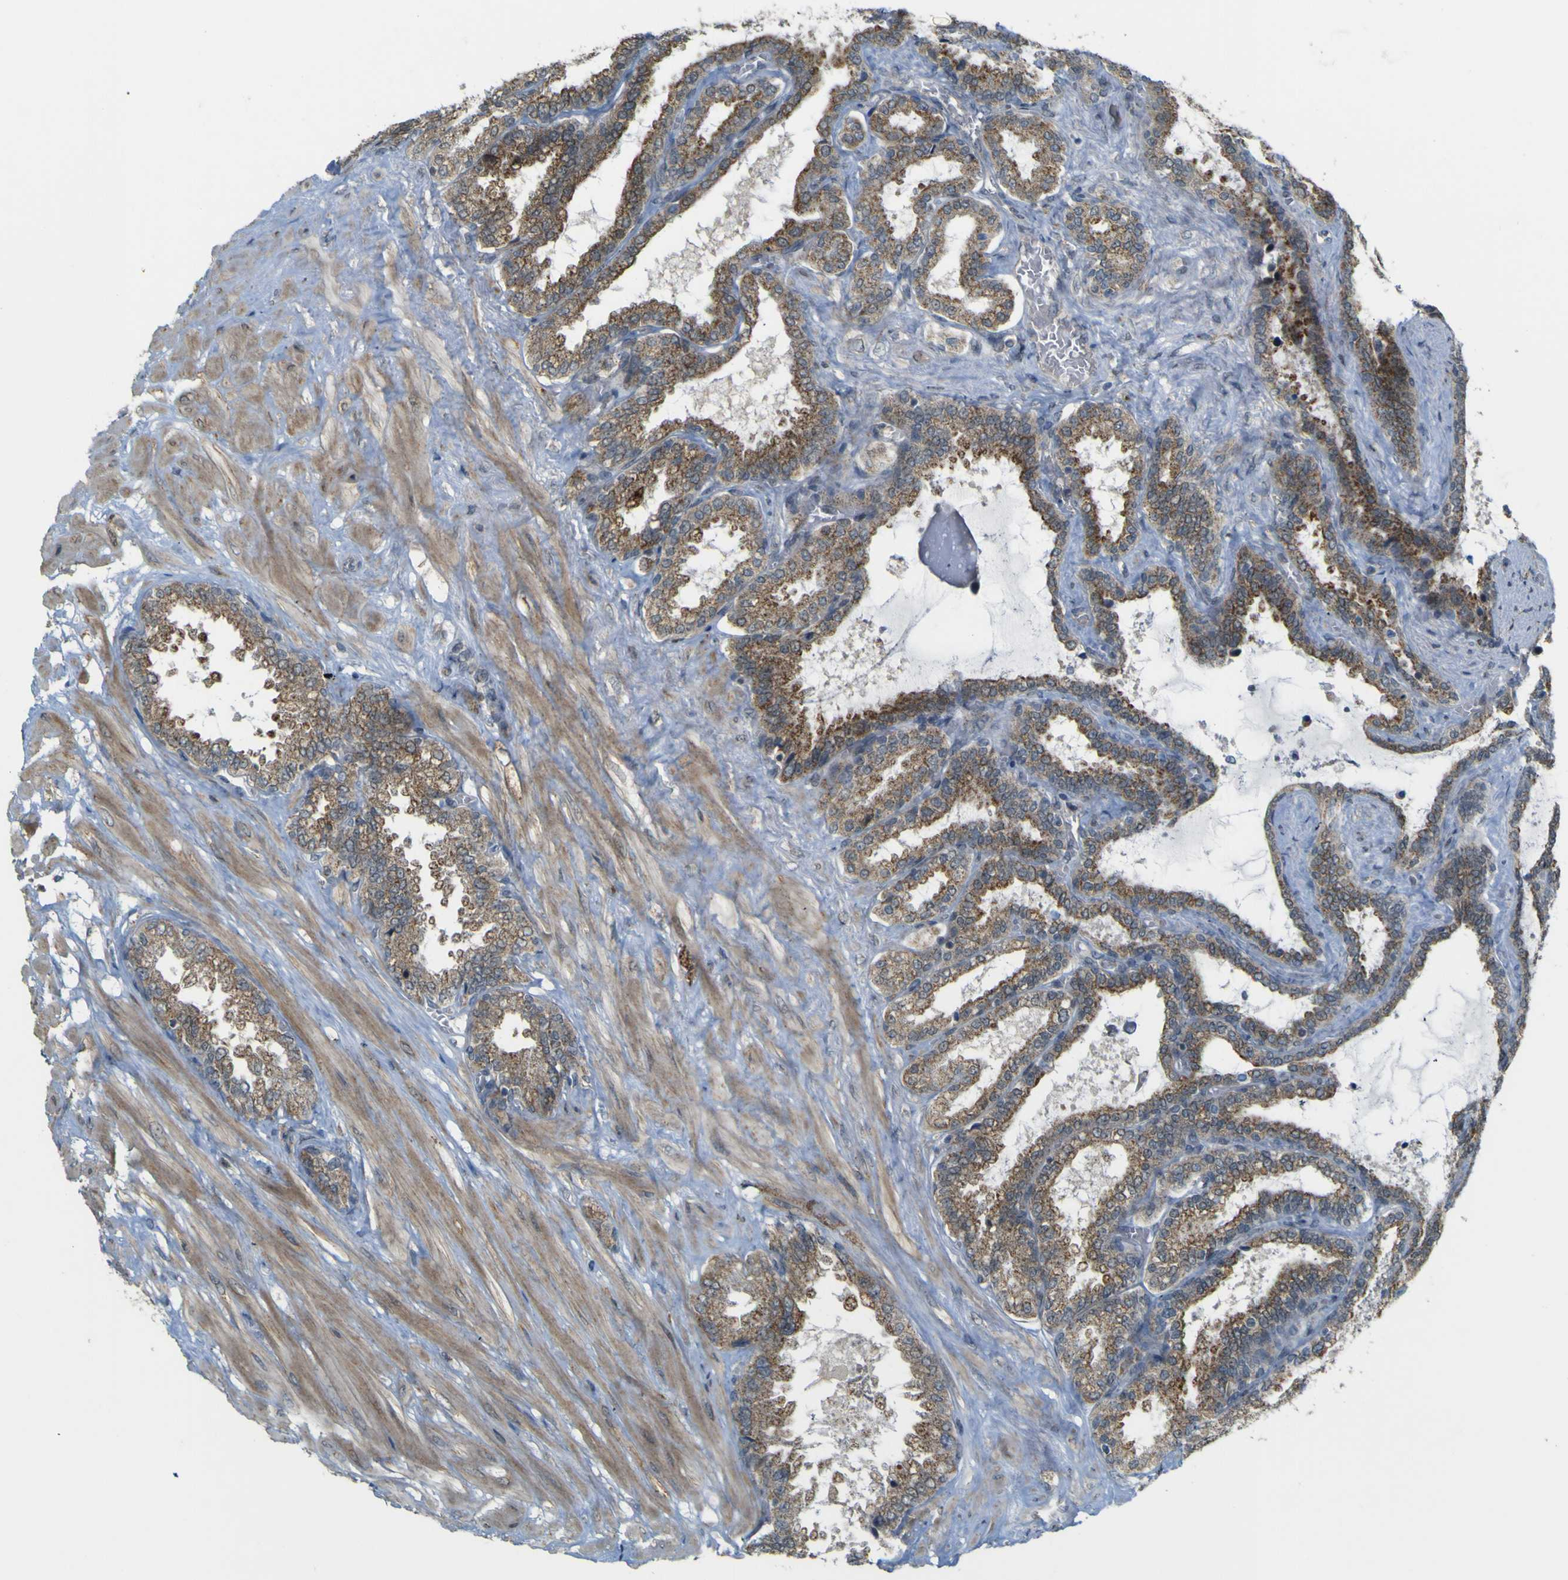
{"staining": {"intensity": "strong", "quantity": ">75%", "location": "cytoplasmic/membranous"}, "tissue": "seminal vesicle", "cell_type": "Glandular cells", "image_type": "normal", "snomed": [{"axis": "morphology", "description": "Normal tissue, NOS"}, {"axis": "topography", "description": "Seminal veicle"}], "caption": "There is high levels of strong cytoplasmic/membranous staining in glandular cells of benign seminal vesicle, as demonstrated by immunohistochemical staining (brown color).", "gene": "ACBD5", "patient": {"sex": "male", "age": 46}}